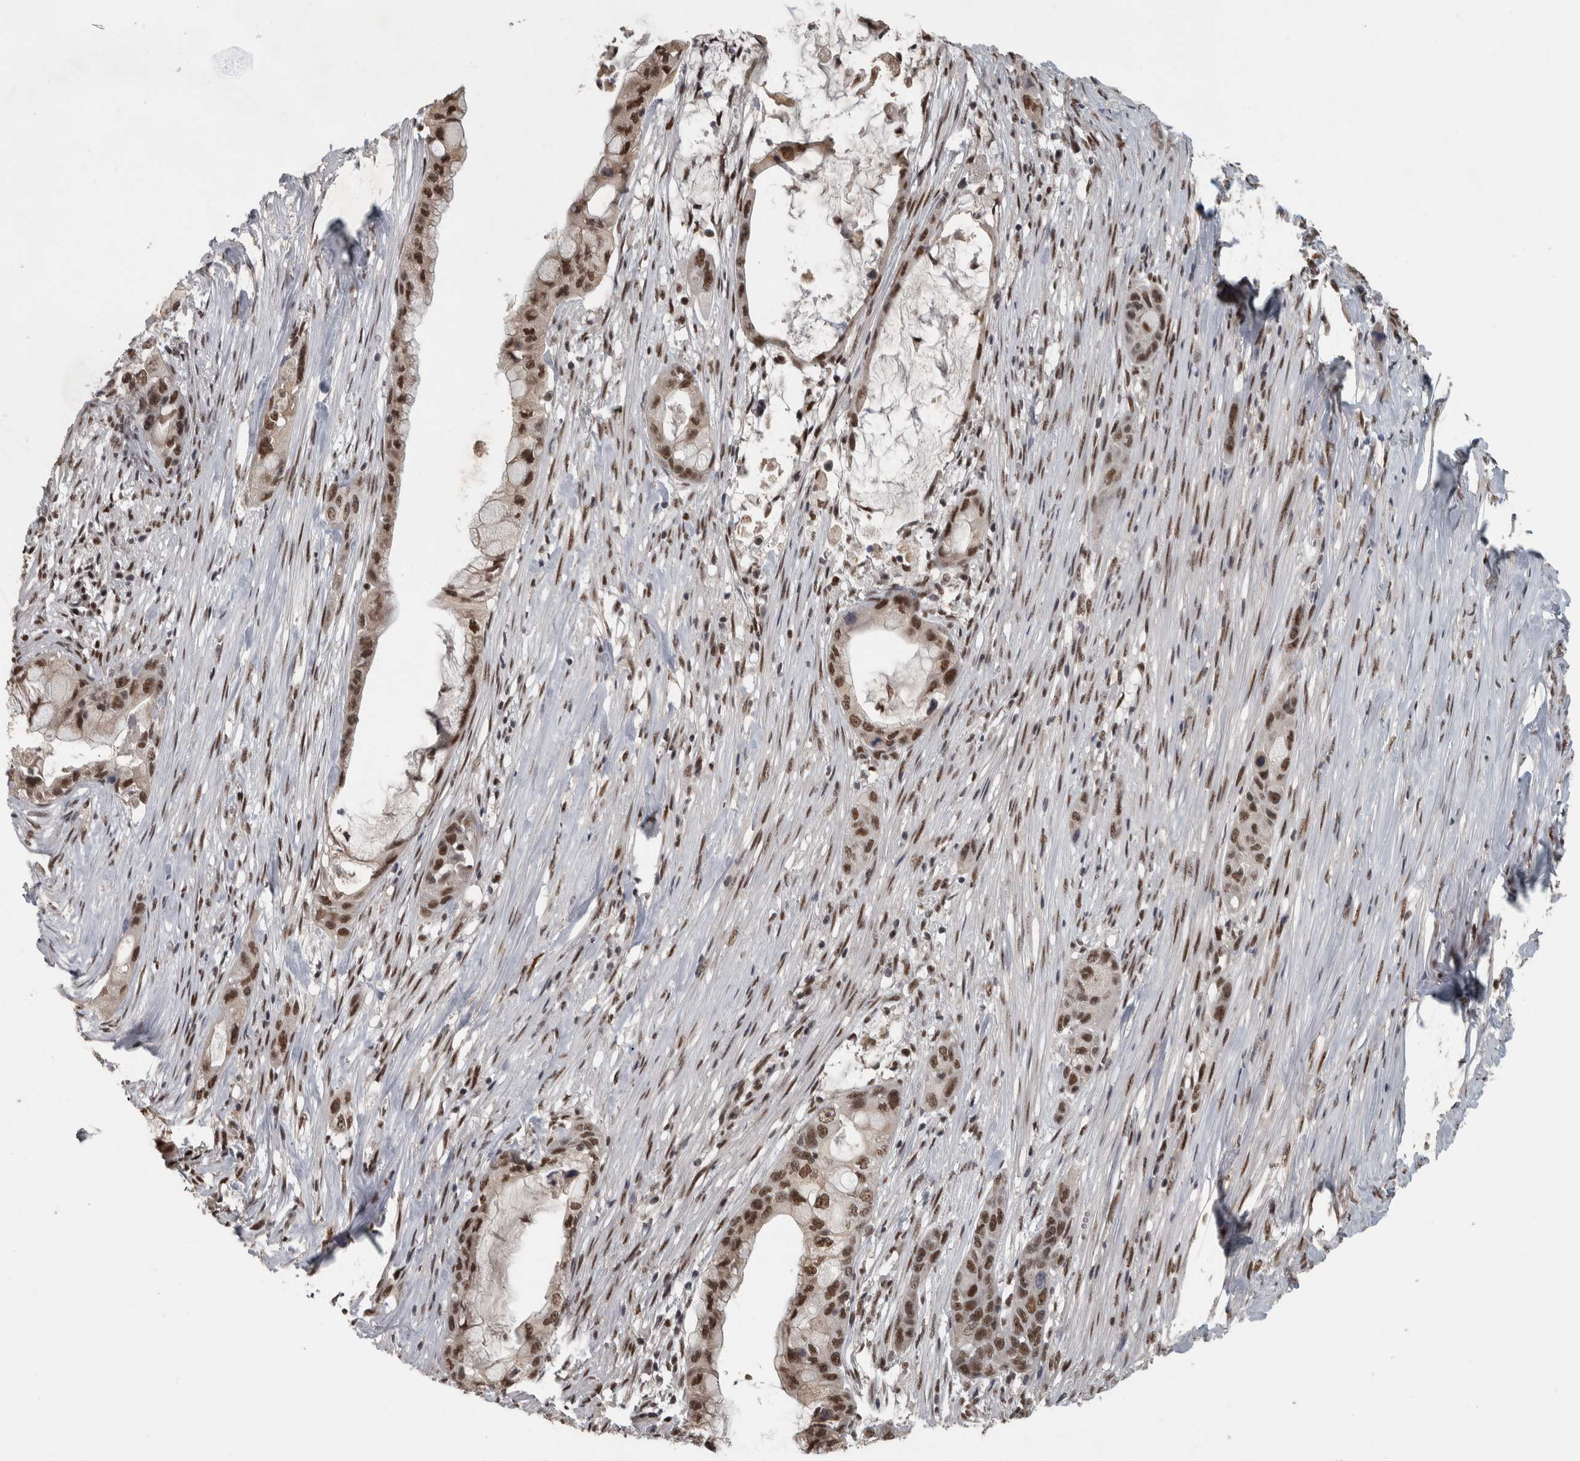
{"staining": {"intensity": "strong", "quantity": ">75%", "location": "nuclear"}, "tissue": "pancreatic cancer", "cell_type": "Tumor cells", "image_type": "cancer", "snomed": [{"axis": "morphology", "description": "Adenocarcinoma, NOS"}, {"axis": "topography", "description": "Pancreas"}], "caption": "Immunohistochemistry (IHC) (DAB (3,3'-diaminobenzidine)) staining of pancreatic cancer (adenocarcinoma) demonstrates strong nuclear protein staining in approximately >75% of tumor cells. (Brightfield microscopy of DAB IHC at high magnification).", "gene": "DDX42", "patient": {"sex": "male", "age": 53}}